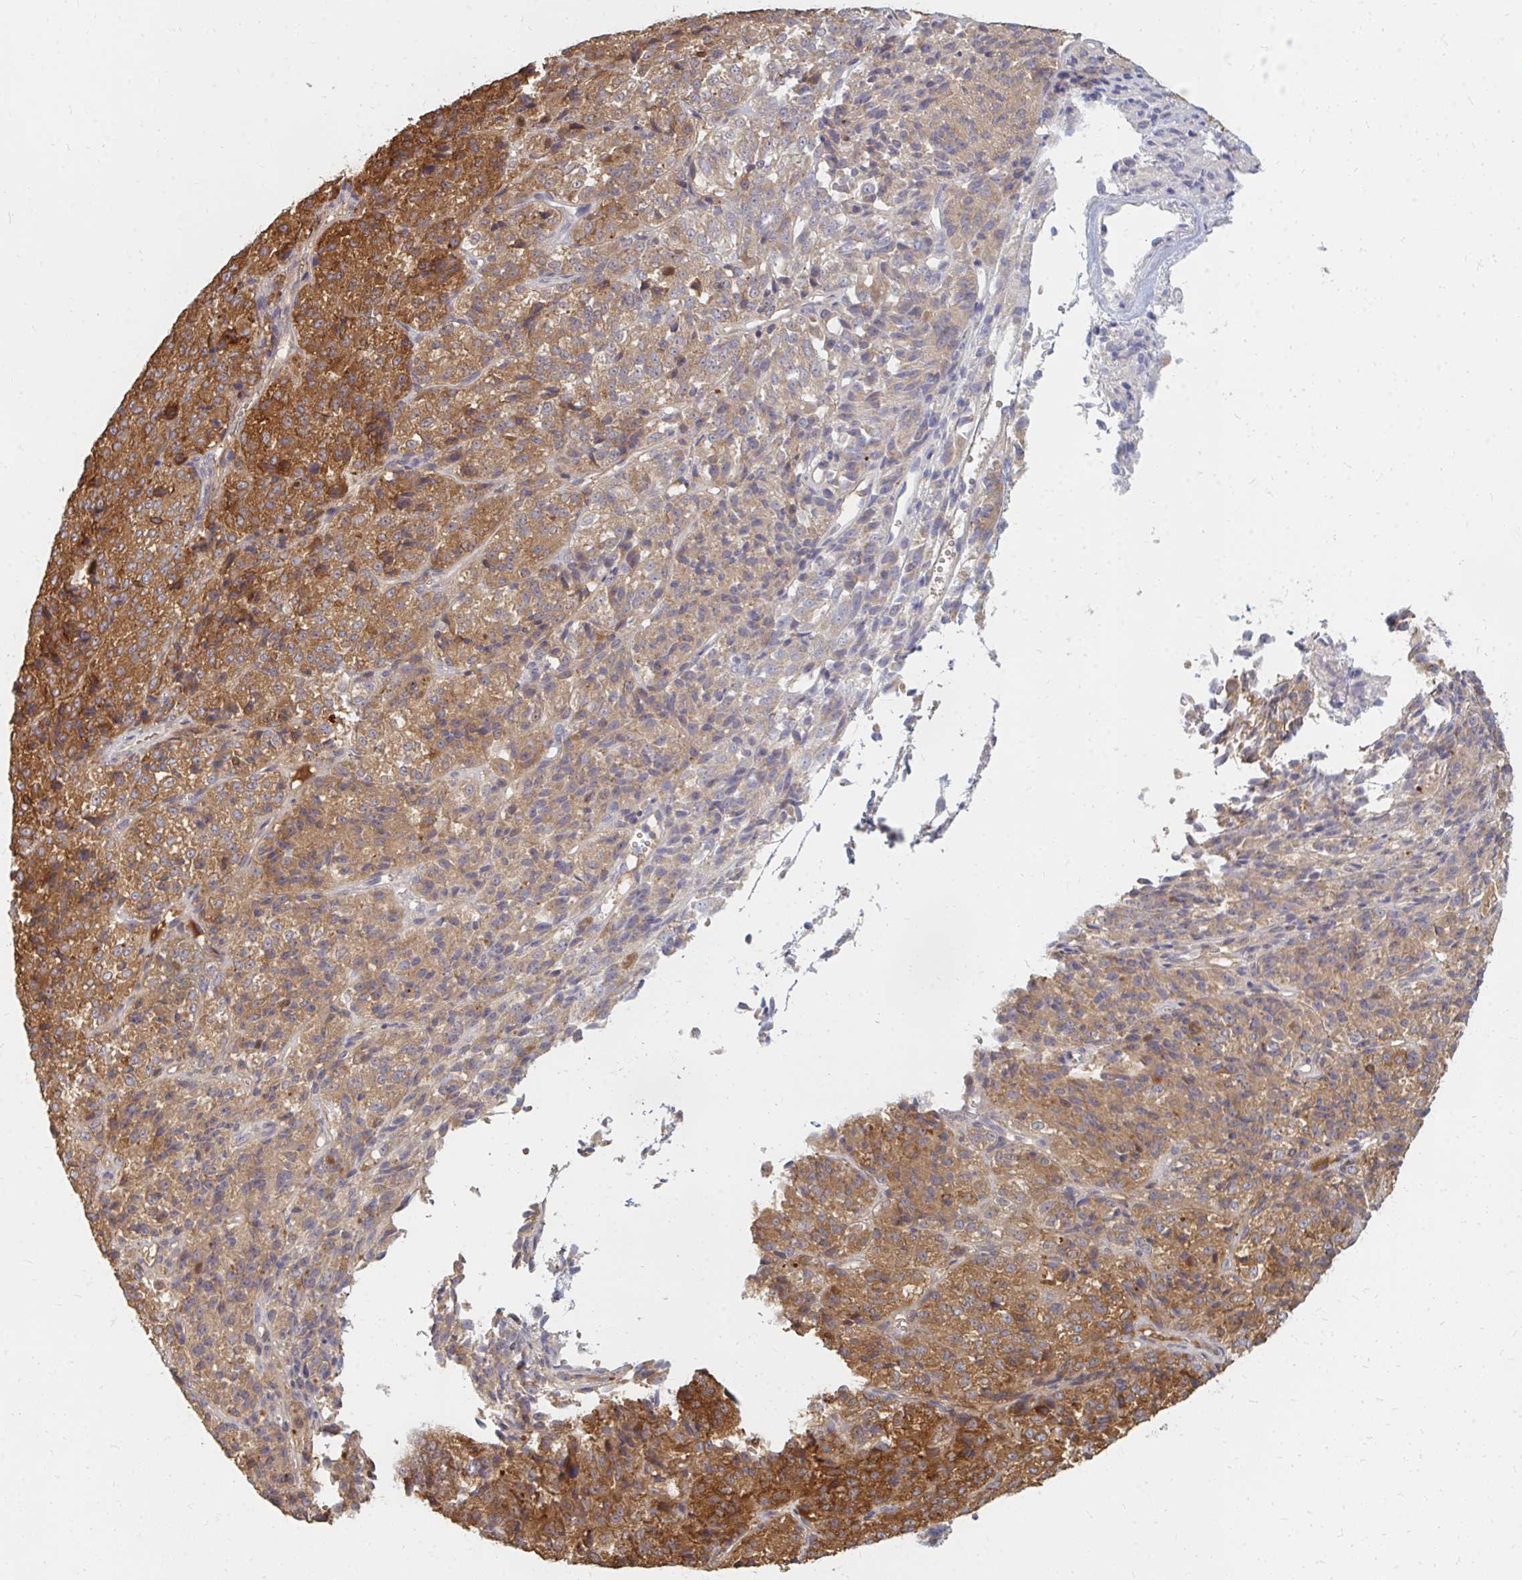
{"staining": {"intensity": "moderate", "quantity": "25%-75%", "location": "cytoplasmic/membranous"}, "tissue": "melanoma", "cell_type": "Tumor cells", "image_type": "cancer", "snomed": [{"axis": "morphology", "description": "Malignant melanoma, Metastatic site"}, {"axis": "topography", "description": "Brain"}], "caption": "There is medium levels of moderate cytoplasmic/membranous positivity in tumor cells of malignant melanoma (metastatic site), as demonstrated by immunohistochemical staining (brown color).", "gene": "ZNF285", "patient": {"sex": "female", "age": 56}}